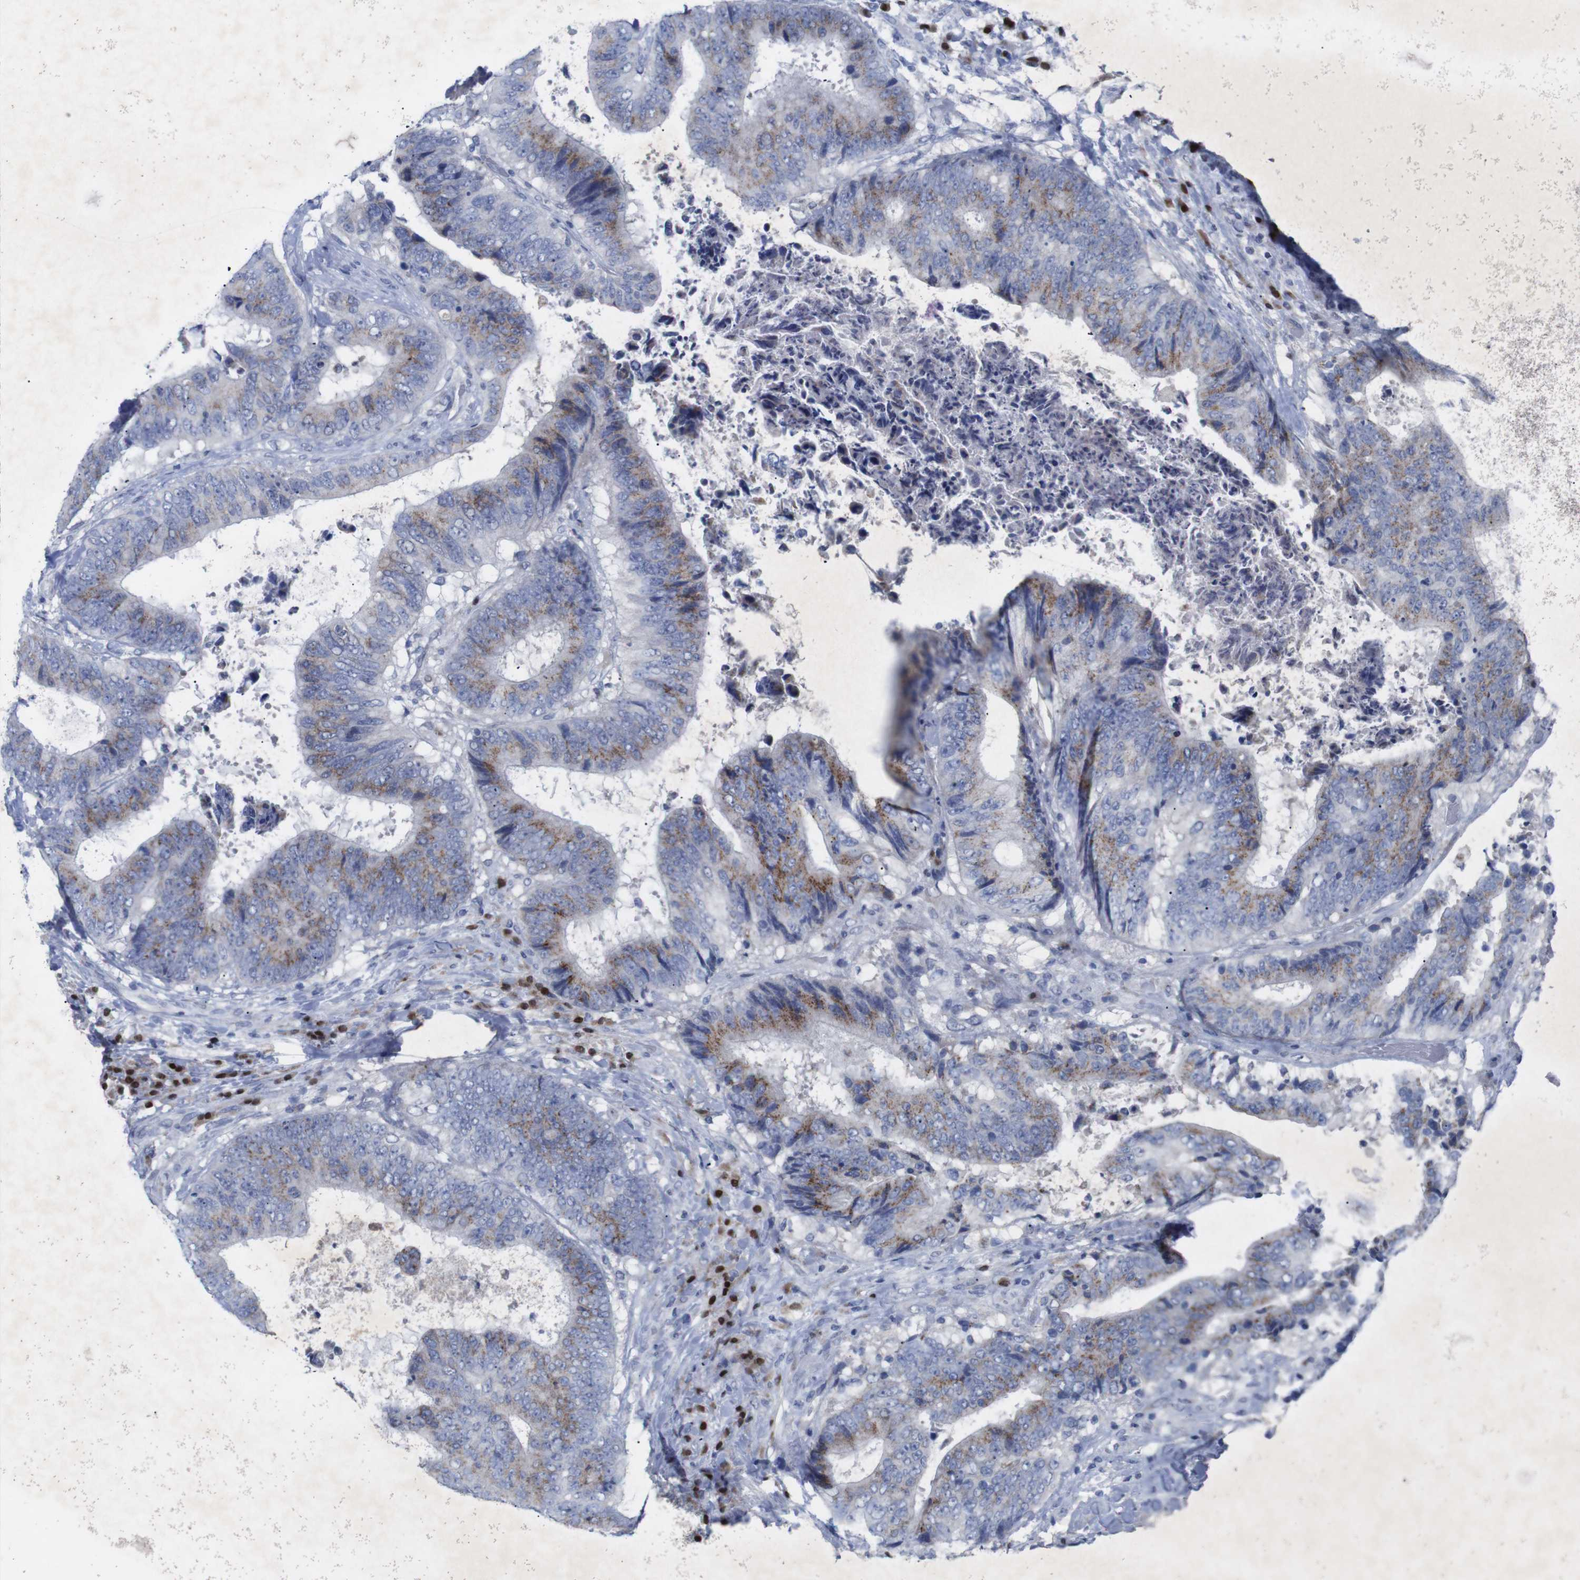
{"staining": {"intensity": "moderate", "quantity": "25%-75%", "location": "cytoplasmic/membranous"}, "tissue": "colorectal cancer", "cell_type": "Tumor cells", "image_type": "cancer", "snomed": [{"axis": "morphology", "description": "Adenocarcinoma, NOS"}, {"axis": "topography", "description": "Rectum"}], "caption": "Protein staining demonstrates moderate cytoplasmic/membranous positivity in about 25%-75% of tumor cells in colorectal cancer.", "gene": "IRF4", "patient": {"sex": "male", "age": 72}}